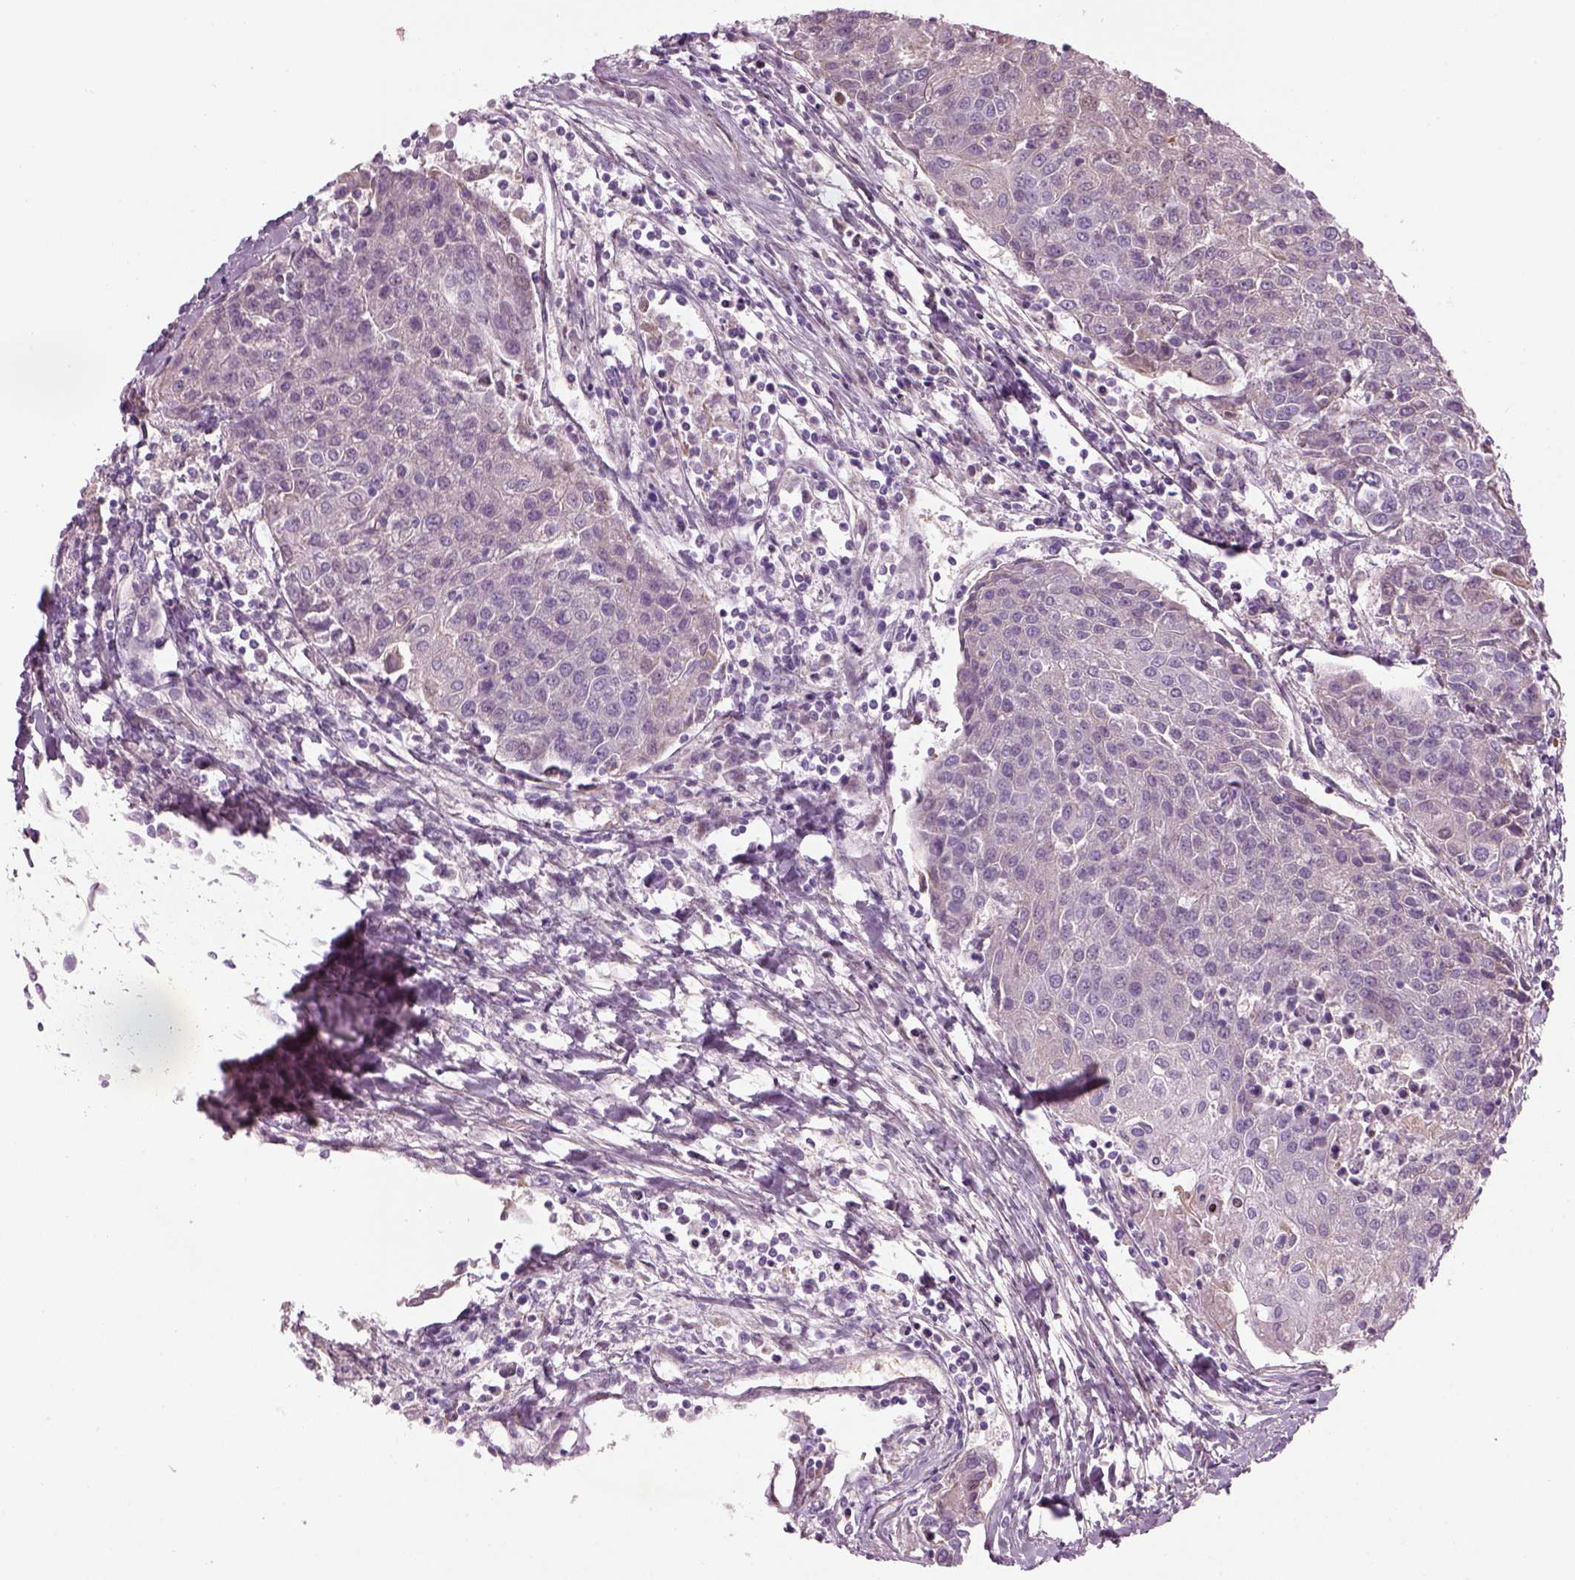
{"staining": {"intensity": "negative", "quantity": "none", "location": "none"}, "tissue": "urothelial cancer", "cell_type": "Tumor cells", "image_type": "cancer", "snomed": [{"axis": "morphology", "description": "Urothelial carcinoma, High grade"}, {"axis": "topography", "description": "Urinary bladder"}], "caption": "Protein analysis of urothelial carcinoma (high-grade) demonstrates no significant expression in tumor cells. The staining was performed using DAB (3,3'-diaminobenzidine) to visualize the protein expression in brown, while the nuclei were stained in blue with hematoxylin (Magnification: 20x).", "gene": "PABPC1L2B", "patient": {"sex": "female", "age": 85}}